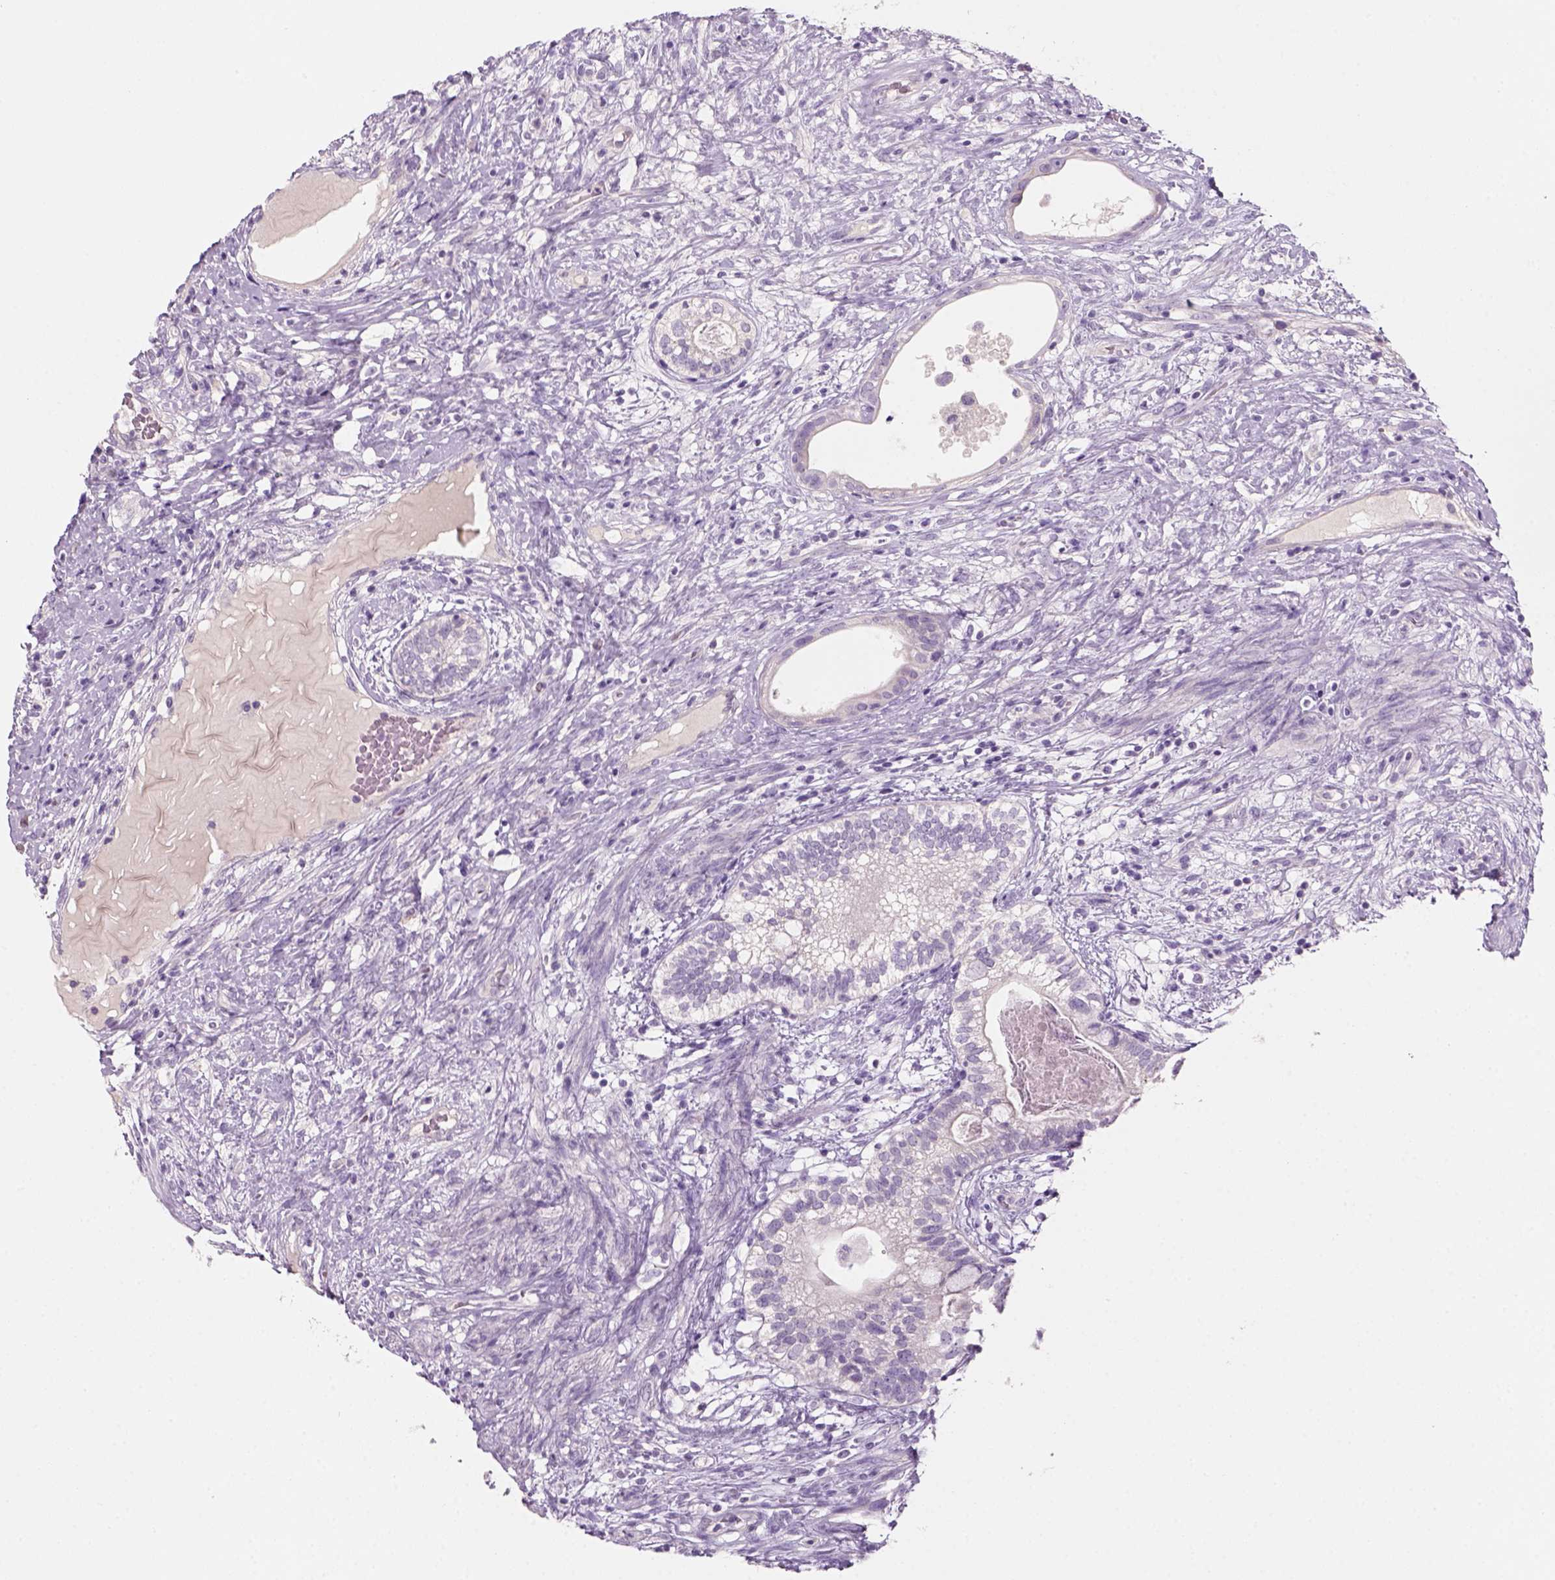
{"staining": {"intensity": "negative", "quantity": "none", "location": "none"}, "tissue": "testis cancer", "cell_type": "Tumor cells", "image_type": "cancer", "snomed": [{"axis": "morphology", "description": "Seminoma, NOS"}, {"axis": "morphology", "description": "Carcinoma, Embryonal, NOS"}, {"axis": "topography", "description": "Testis"}], "caption": "High magnification brightfield microscopy of embryonal carcinoma (testis) stained with DAB (brown) and counterstained with hematoxylin (blue): tumor cells show no significant expression.", "gene": "KRT25", "patient": {"sex": "male", "age": 41}}